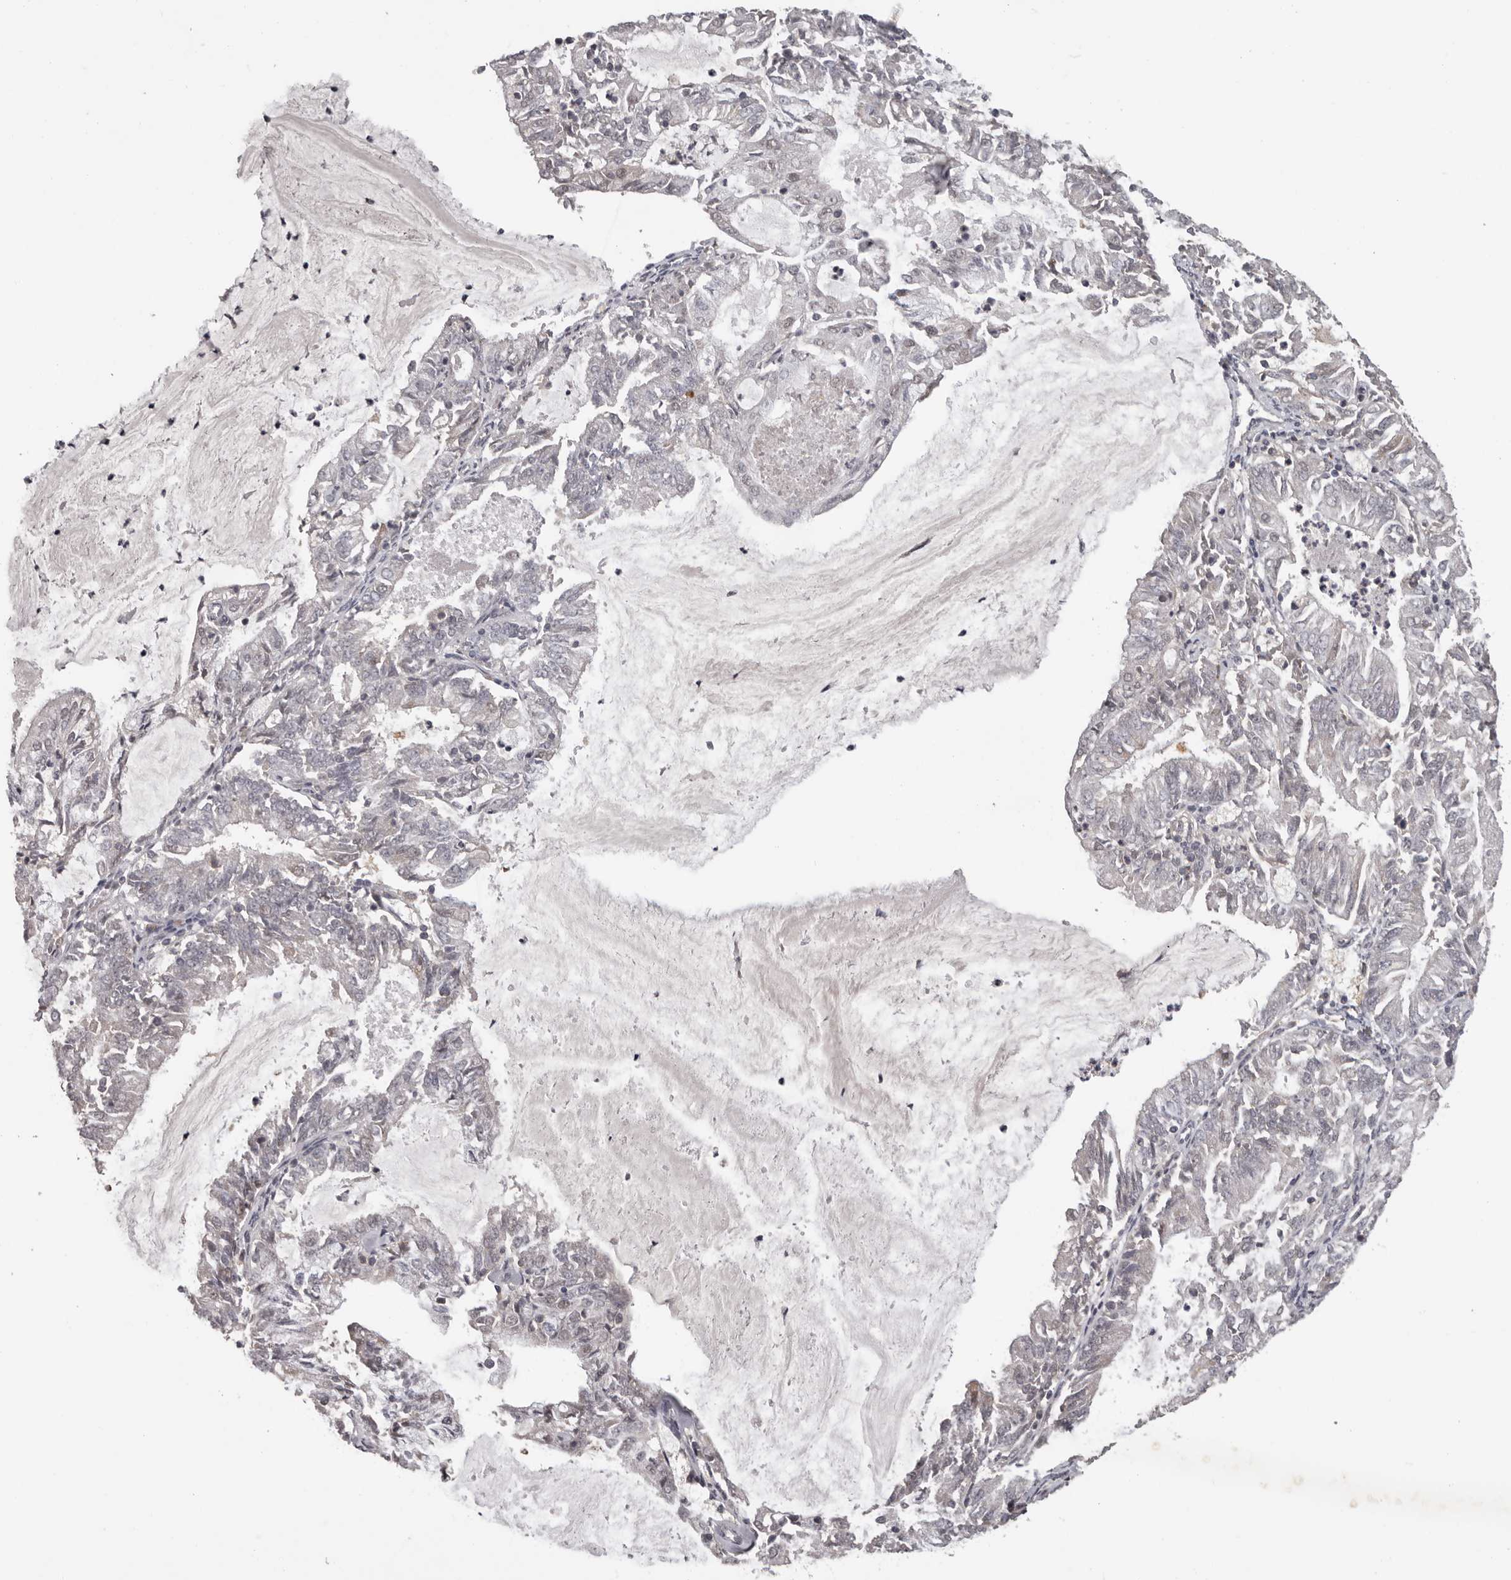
{"staining": {"intensity": "negative", "quantity": "none", "location": "none"}, "tissue": "endometrial cancer", "cell_type": "Tumor cells", "image_type": "cancer", "snomed": [{"axis": "morphology", "description": "Adenocarcinoma, NOS"}, {"axis": "topography", "description": "Endometrium"}], "caption": "Protein analysis of endometrial cancer reveals no significant expression in tumor cells.", "gene": "ANKRD44", "patient": {"sex": "female", "age": 57}}